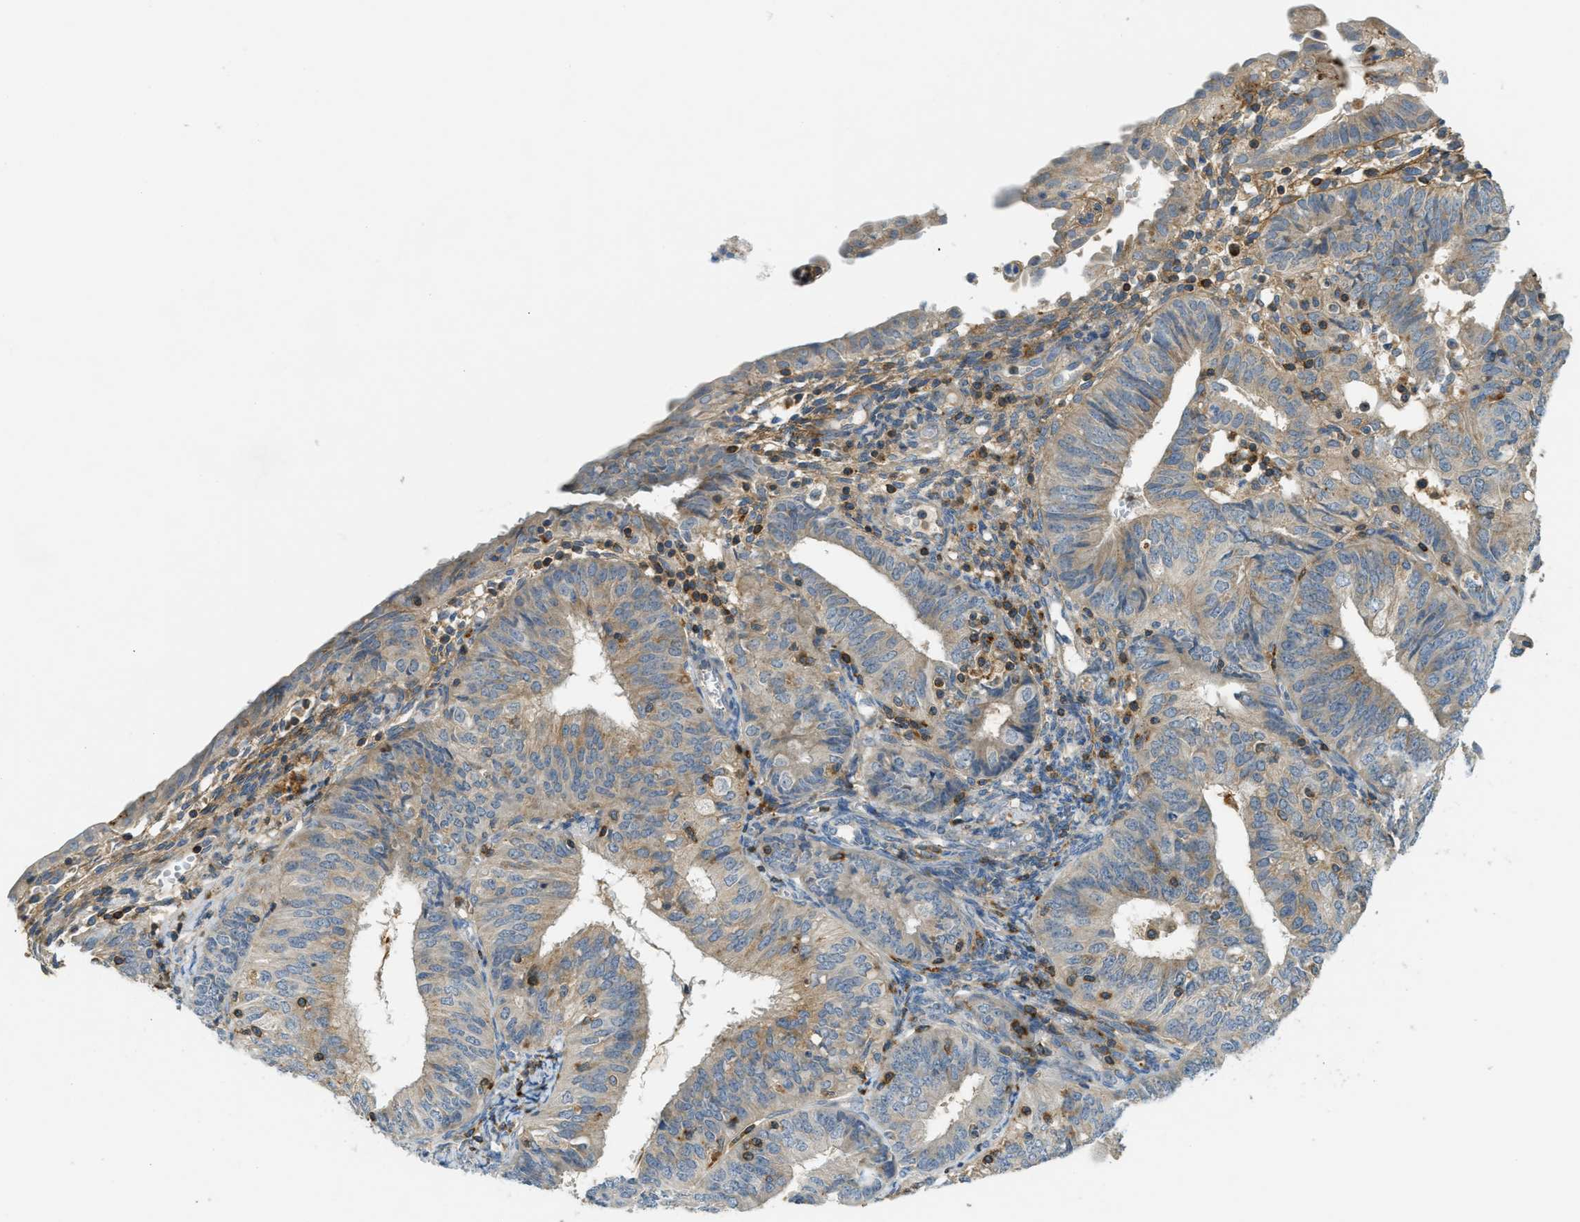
{"staining": {"intensity": "moderate", "quantity": "<25%", "location": "cytoplasmic/membranous"}, "tissue": "endometrial cancer", "cell_type": "Tumor cells", "image_type": "cancer", "snomed": [{"axis": "morphology", "description": "Adenocarcinoma, NOS"}, {"axis": "topography", "description": "Endometrium"}], "caption": "Immunohistochemistry (DAB) staining of human endometrial cancer demonstrates moderate cytoplasmic/membranous protein positivity in approximately <25% of tumor cells.", "gene": "PLBD2", "patient": {"sex": "female", "age": 58}}